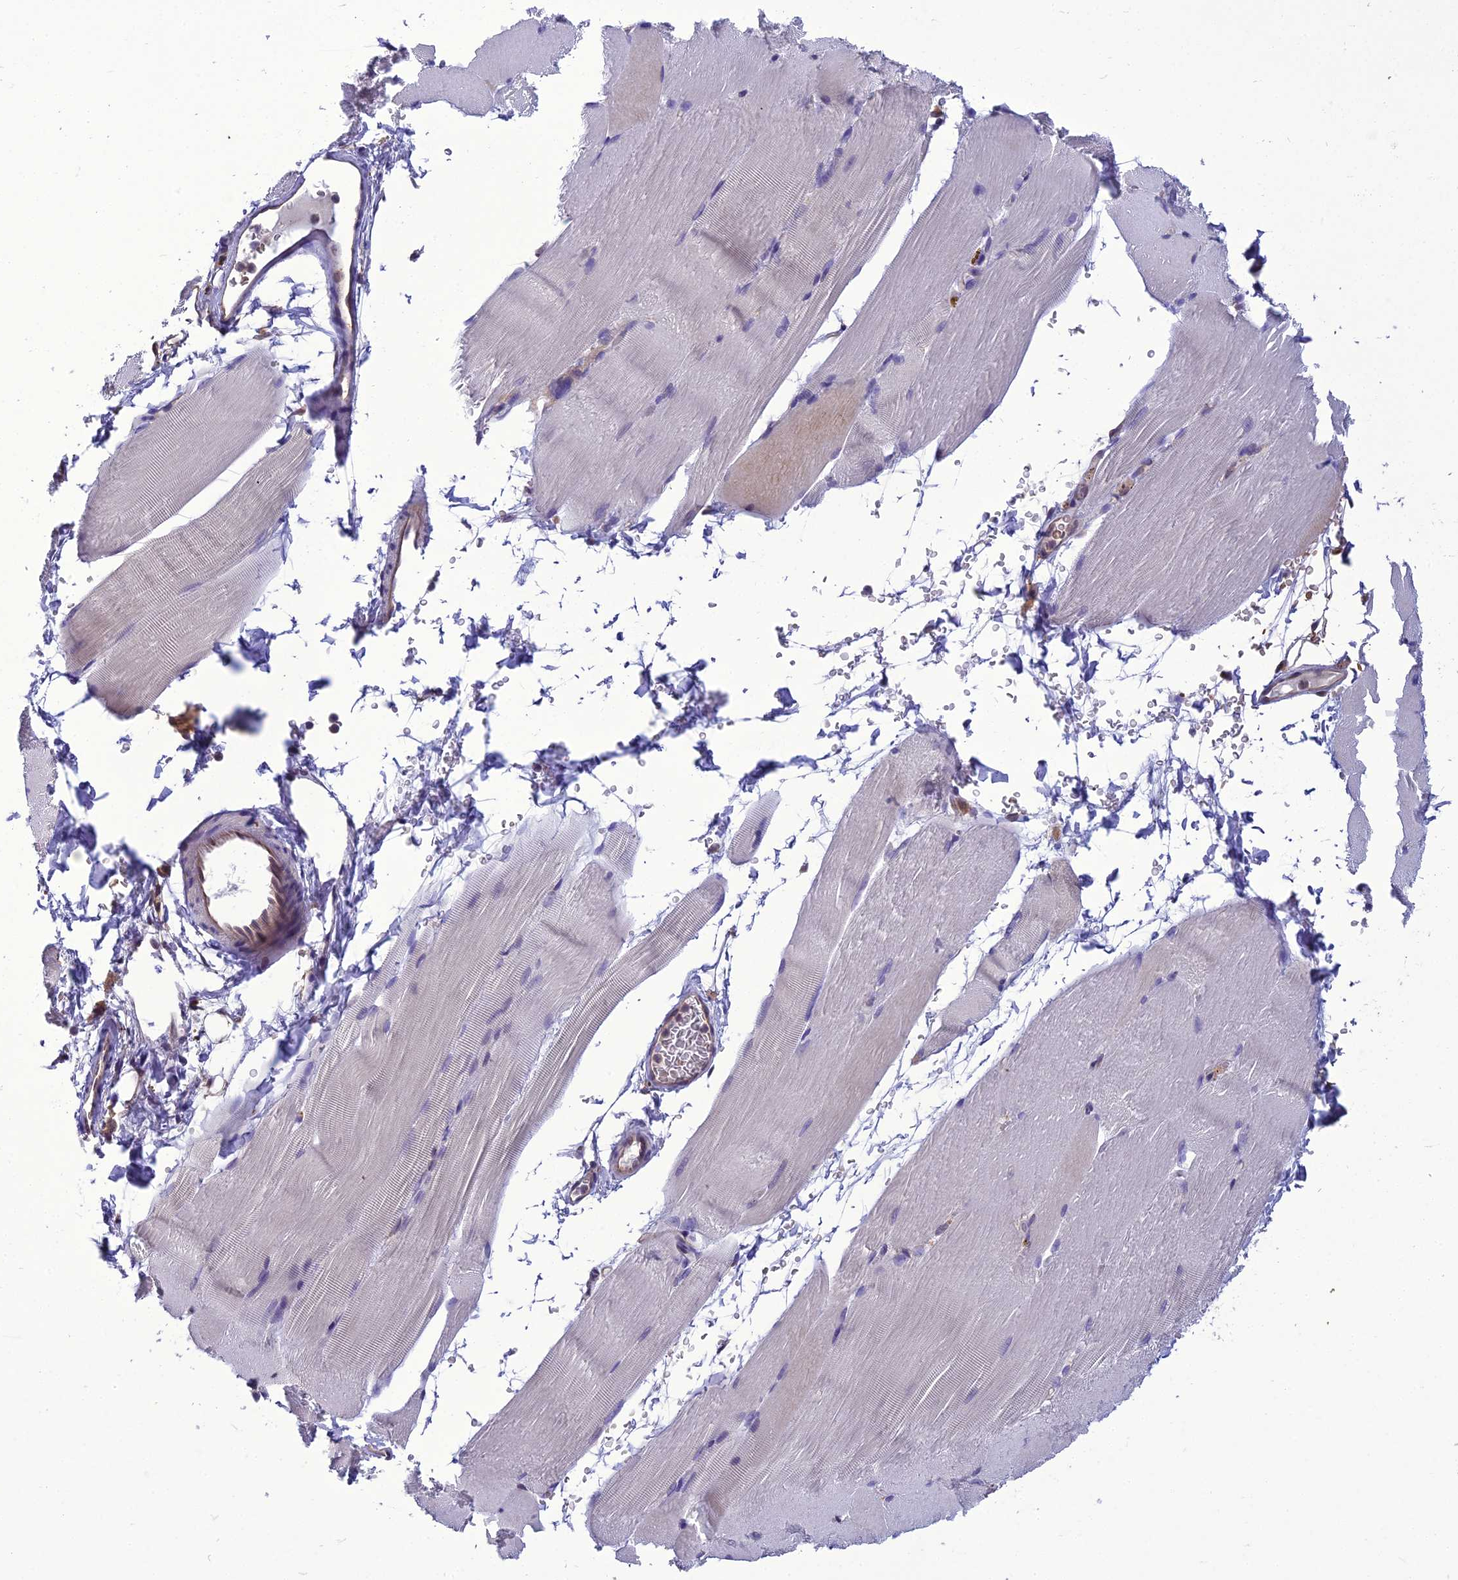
{"staining": {"intensity": "negative", "quantity": "none", "location": "none"}, "tissue": "skeletal muscle", "cell_type": "Myocytes", "image_type": "normal", "snomed": [{"axis": "morphology", "description": "Normal tissue, NOS"}, {"axis": "topography", "description": "Skeletal muscle"}, {"axis": "topography", "description": "Parathyroid gland"}], "caption": "Myocytes are negative for brown protein staining in normal skeletal muscle.", "gene": "BORCS6", "patient": {"sex": "female", "age": 37}}